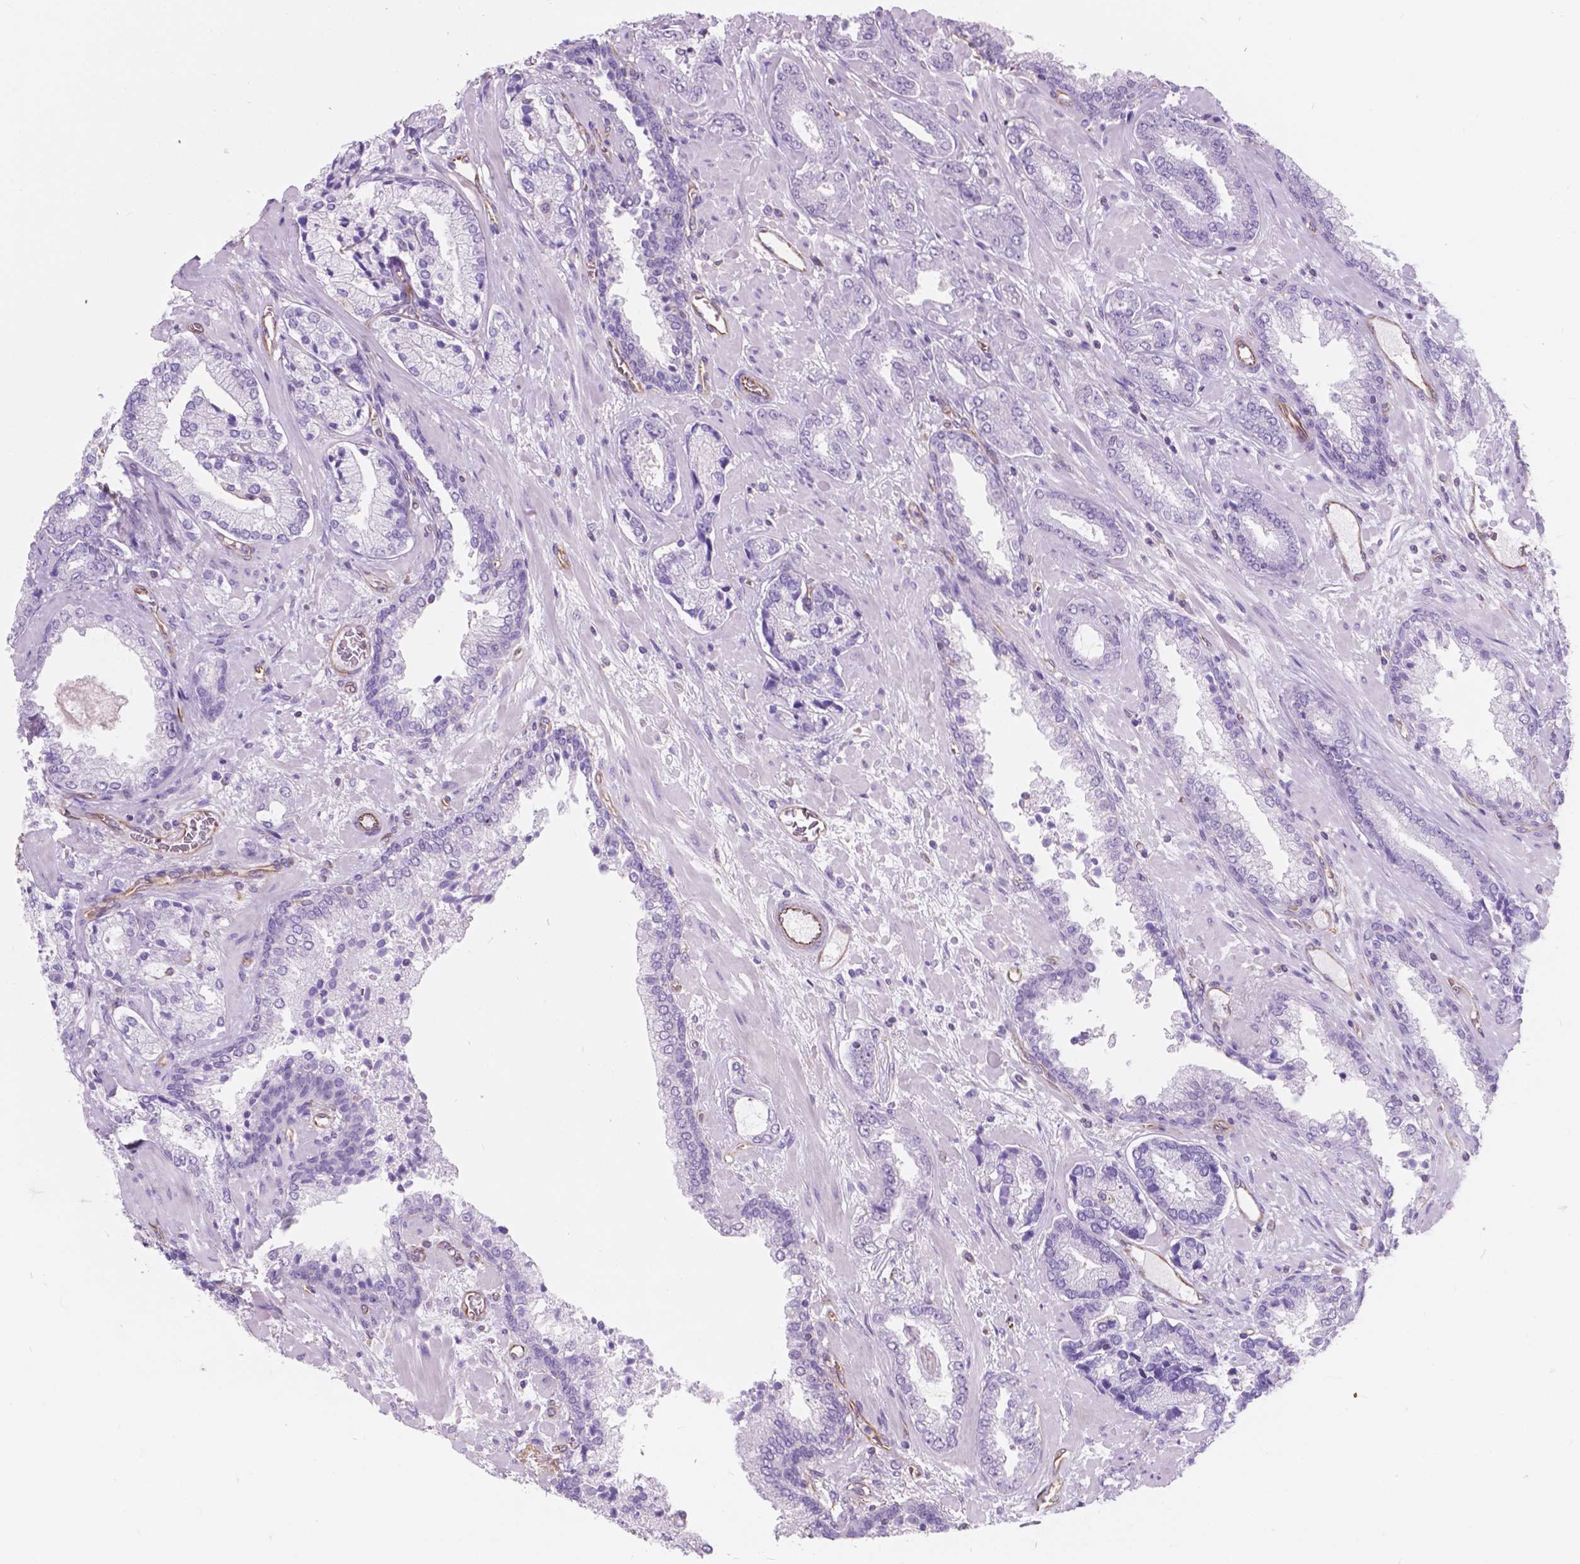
{"staining": {"intensity": "negative", "quantity": "none", "location": "none"}, "tissue": "prostate cancer", "cell_type": "Tumor cells", "image_type": "cancer", "snomed": [{"axis": "morphology", "description": "Adenocarcinoma, Low grade"}, {"axis": "topography", "description": "Prostate"}], "caption": "An immunohistochemistry photomicrograph of prostate adenocarcinoma (low-grade) is shown. There is no staining in tumor cells of prostate adenocarcinoma (low-grade).", "gene": "AMOT", "patient": {"sex": "male", "age": 61}}